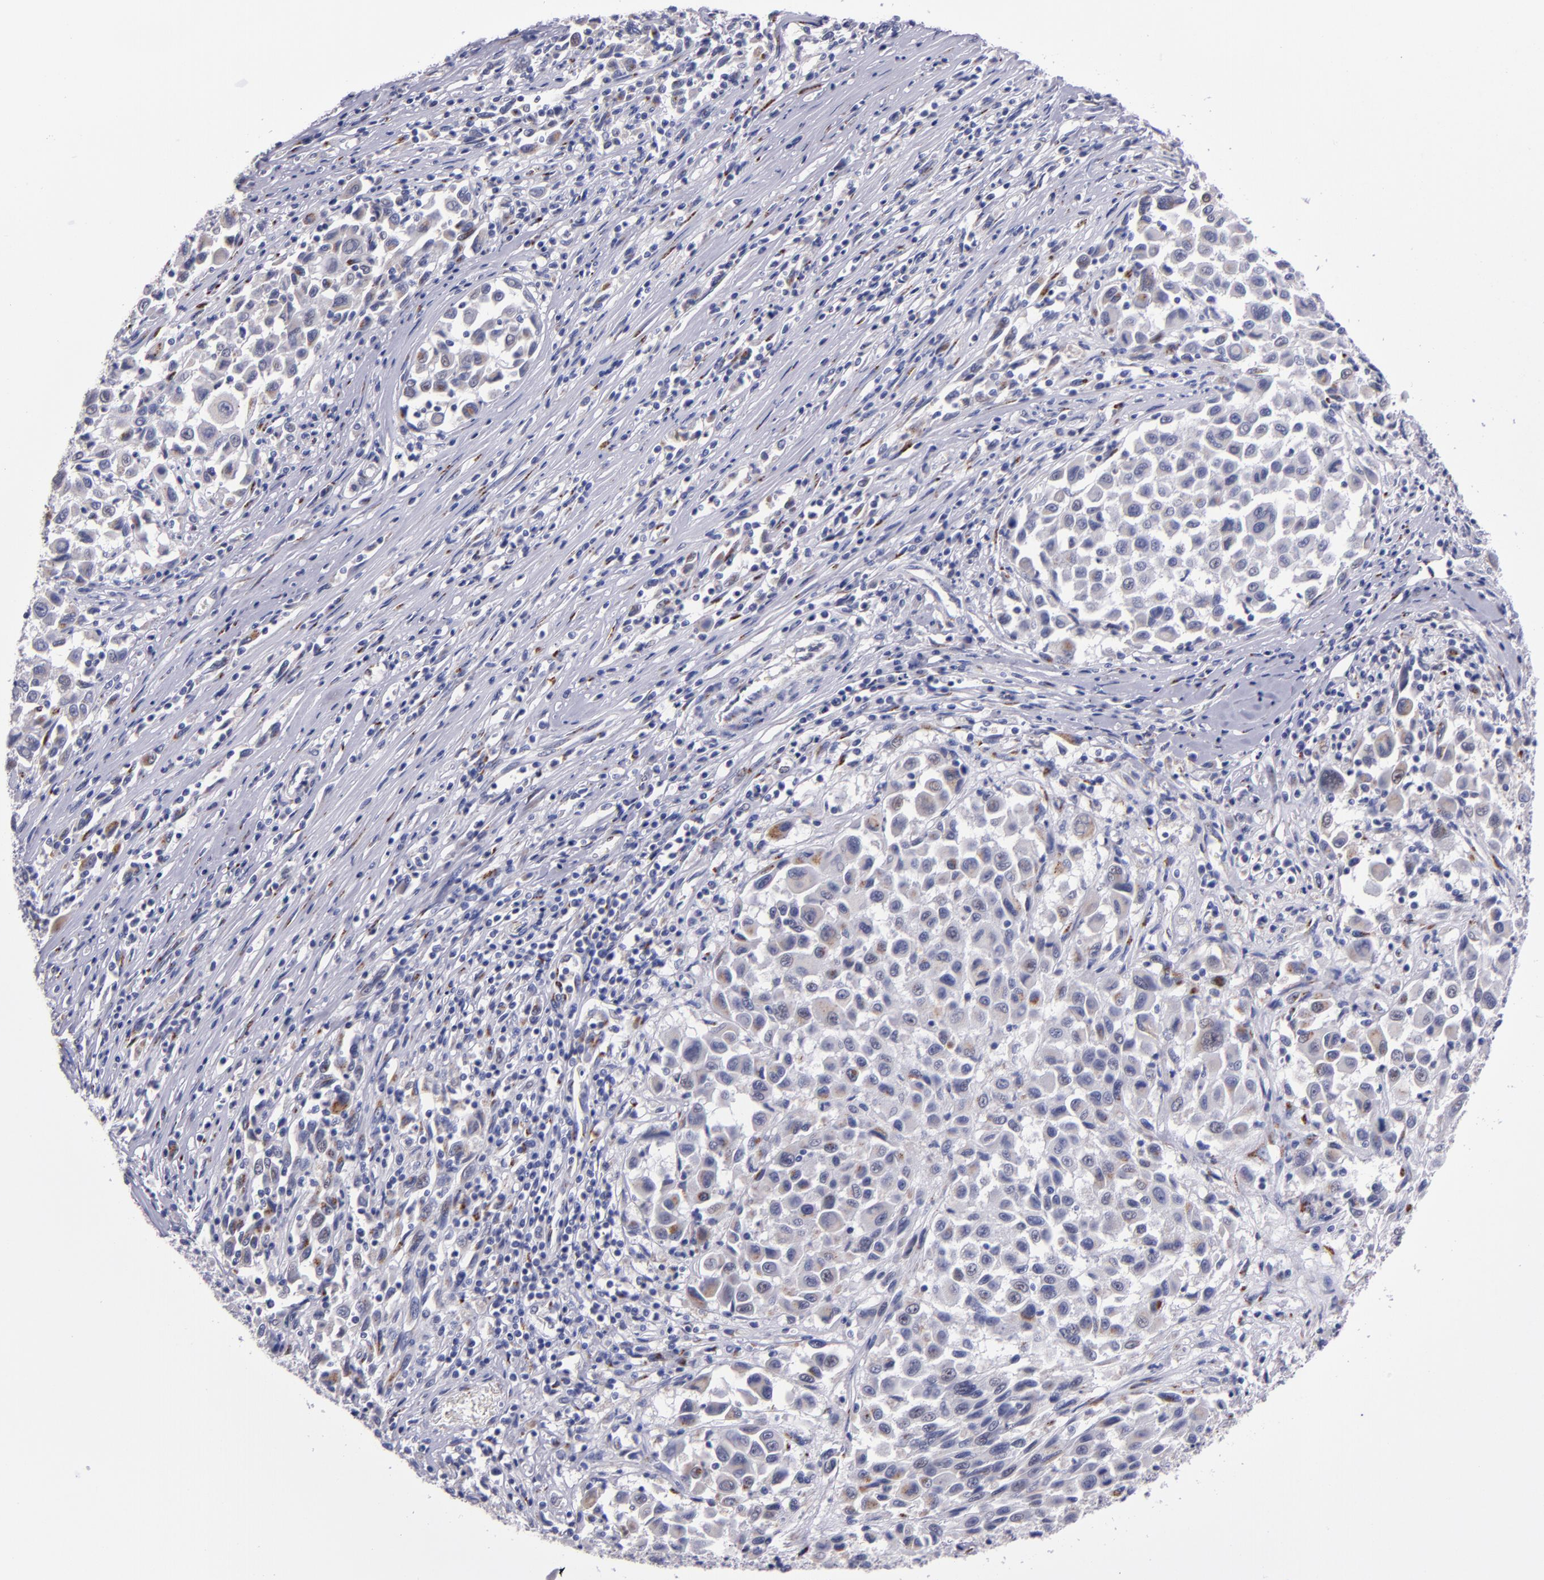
{"staining": {"intensity": "moderate", "quantity": "25%-75%", "location": "cytoplasmic/membranous"}, "tissue": "melanoma", "cell_type": "Tumor cells", "image_type": "cancer", "snomed": [{"axis": "morphology", "description": "Malignant melanoma, Metastatic site"}, {"axis": "topography", "description": "Lymph node"}], "caption": "Immunohistochemistry (IHC) staining of melanoma, which reveals medium levels of moderate cytoplasmic/membranous staining in about 25%-75% of tumor cells indicating moderate cytoplasmic/membranous protein positivity. The staining was performed using DAB (3,3'-diaminobenzidine) (brown) for protein detection and nuclei were counterstained in hematoxylin (blue).", "gene": "RAB41", "patient": {"sex": "male", "age": 61}}